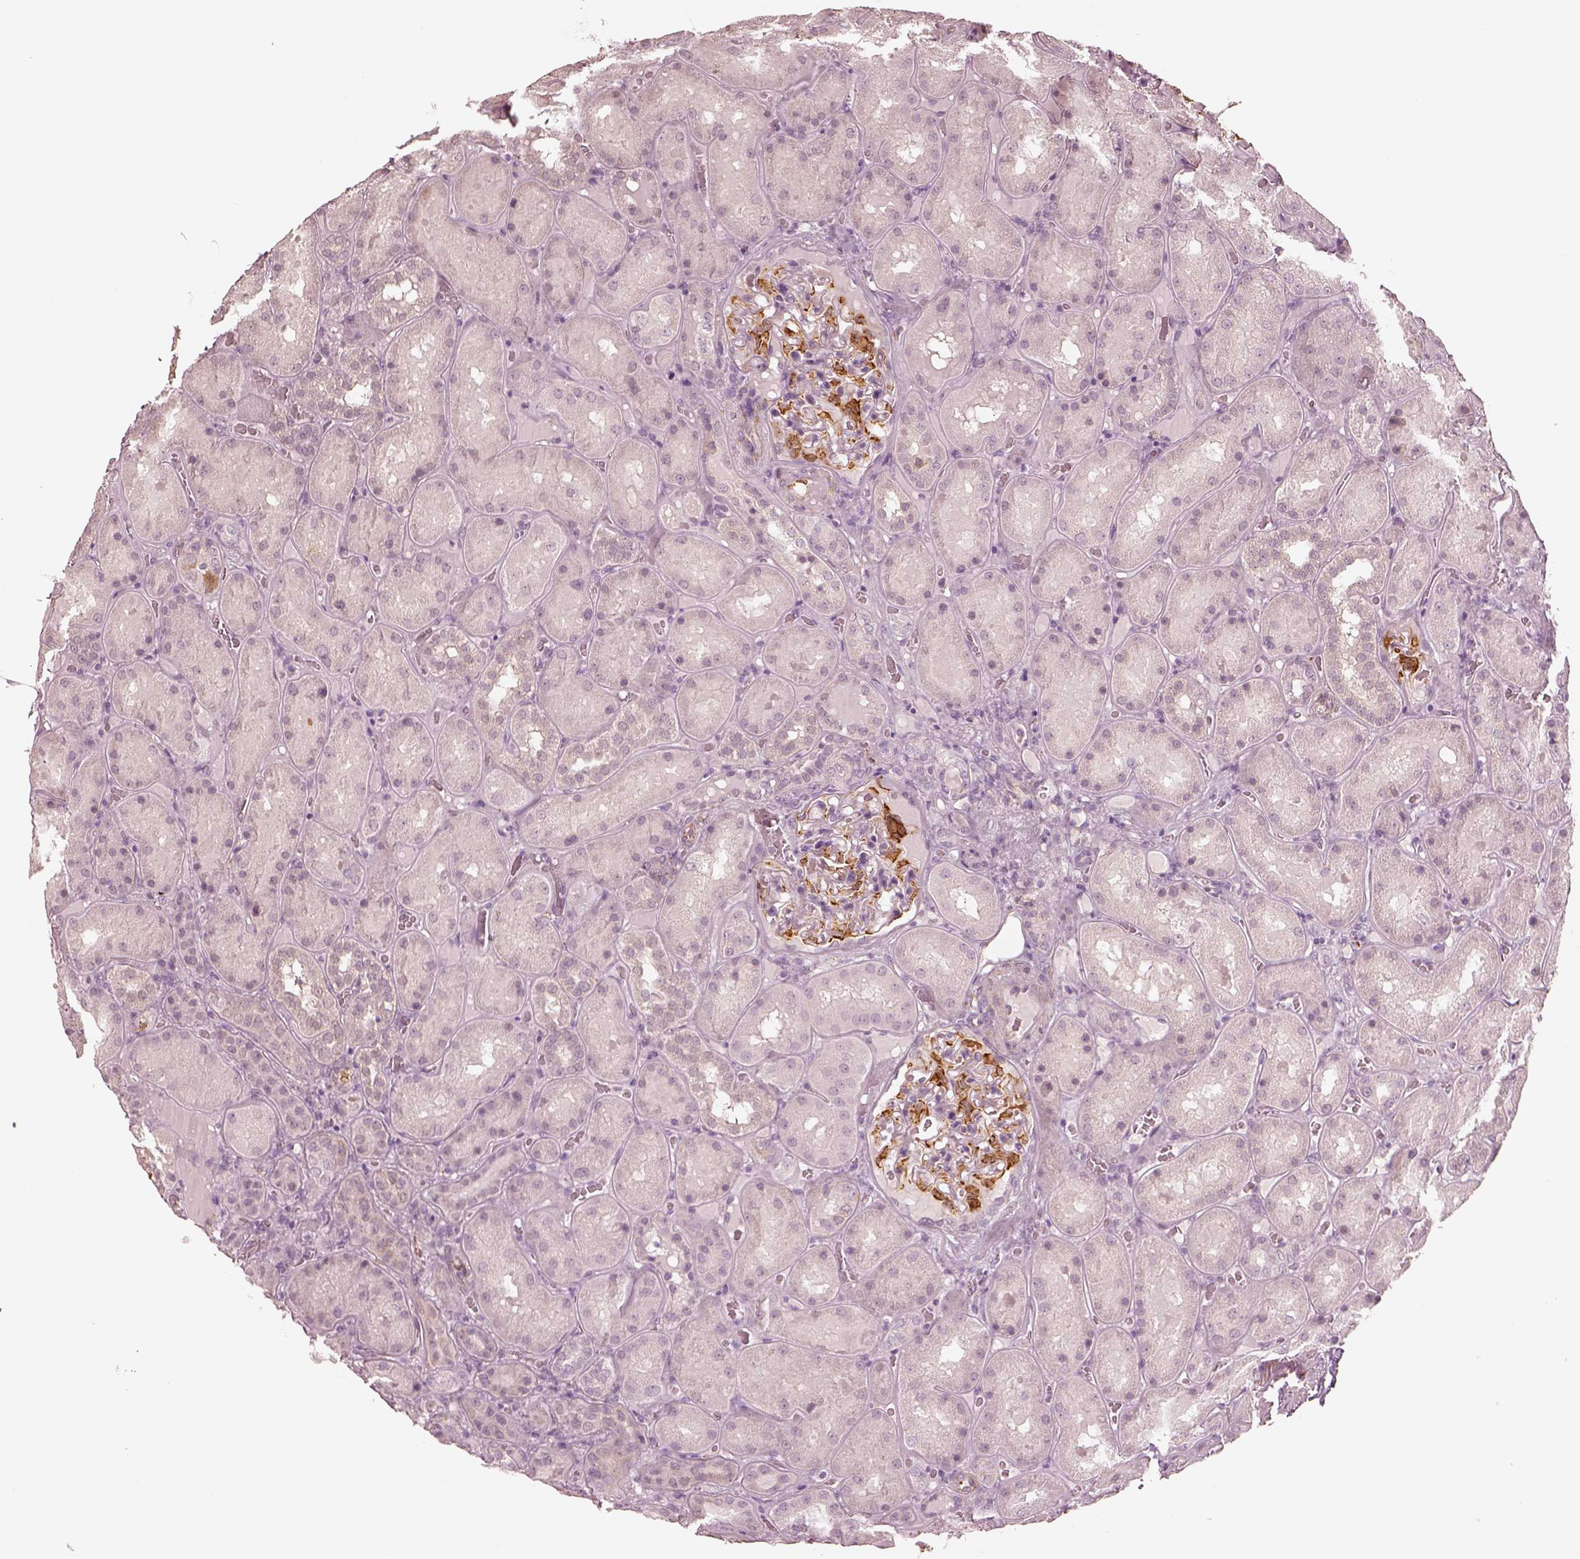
{"staining": {"intensity": "moderate", "quantity": "25%-75%", "location": "cytoplasmic/membranous"}, "tissue": "kidney", "cell_type": "Cells in glomeruli", "image_type": "normal", "snomed": [{"axis": "morphology", "description": "Normal tissue, NOS"}, {"axis": "topography", "description": "Kidney"}], "caption": "IHC (DAB) staining of unremarkable human kidney demonstrates moderate cytoplasmic/membranous protein positivity in about 25%-75% of cells in glomeruli.", "gene": "DNAAF9", "patient": {"sex": "male", "age": 73}}